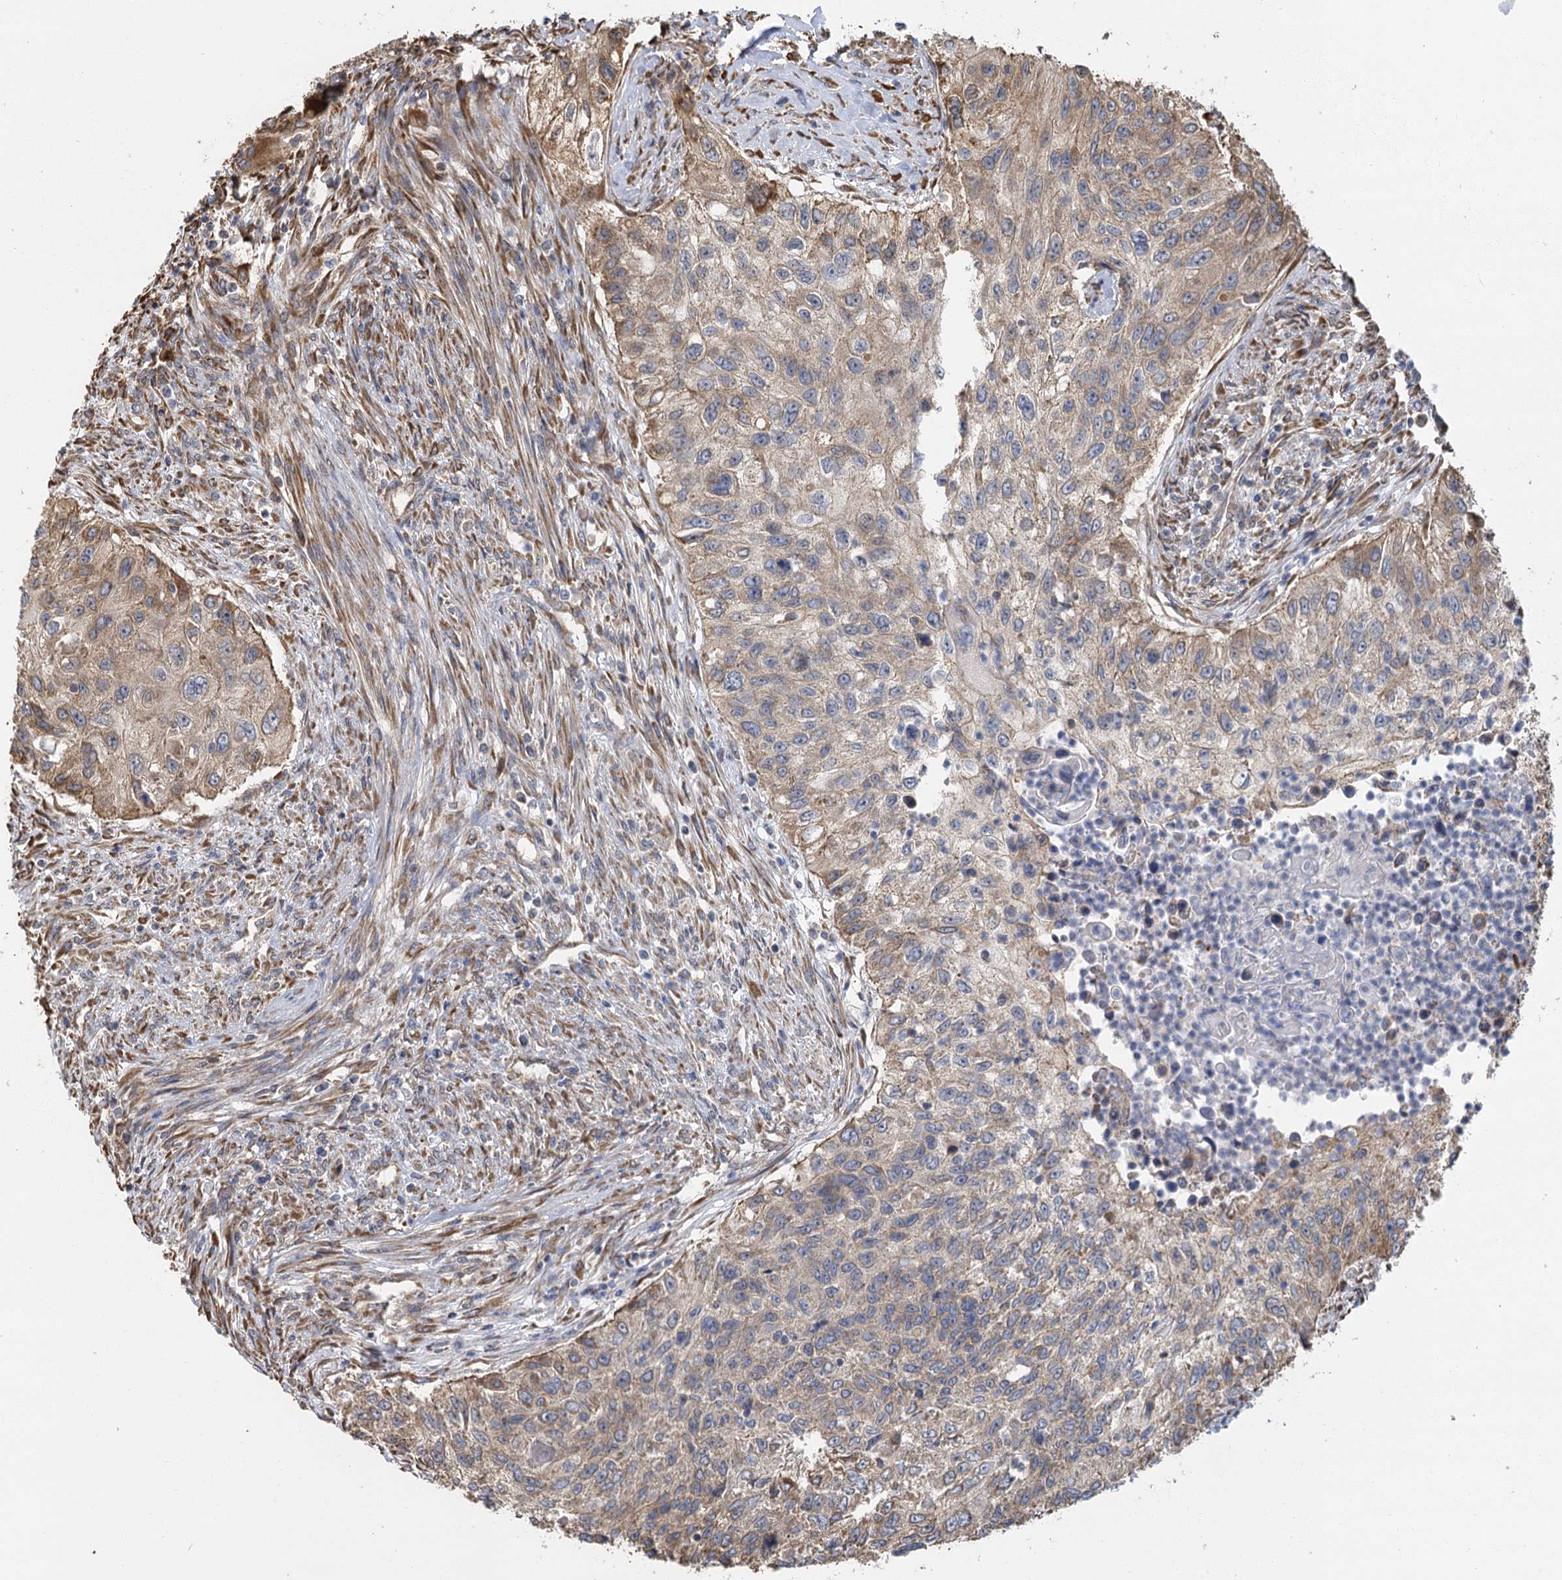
{"staining": {"intensity": "weak", "quantity": ">75%", "location": "cytoplasmic/membranous"}, "tissue": "urothelial cancer", "cell_type": "Tumor cells", "image_type": "cancer", "snomed": [{"axis": "morphology", "description": "Urothelial carcinoma, High grade"}, {"axis": "topography", "description": "Urinary bladder"}], "caption": "Immunohistochemical staining of urothelial cancer demonstrates weak cytoplasmic/membranous protein positivity in about >75% of tumor cells. (DAB (3,3'-diaminobenzidine) IHC with brightfield microscopy, high magnification).", "gene": "IL11RA", "patient": {"sex": "female", "age": 60}}